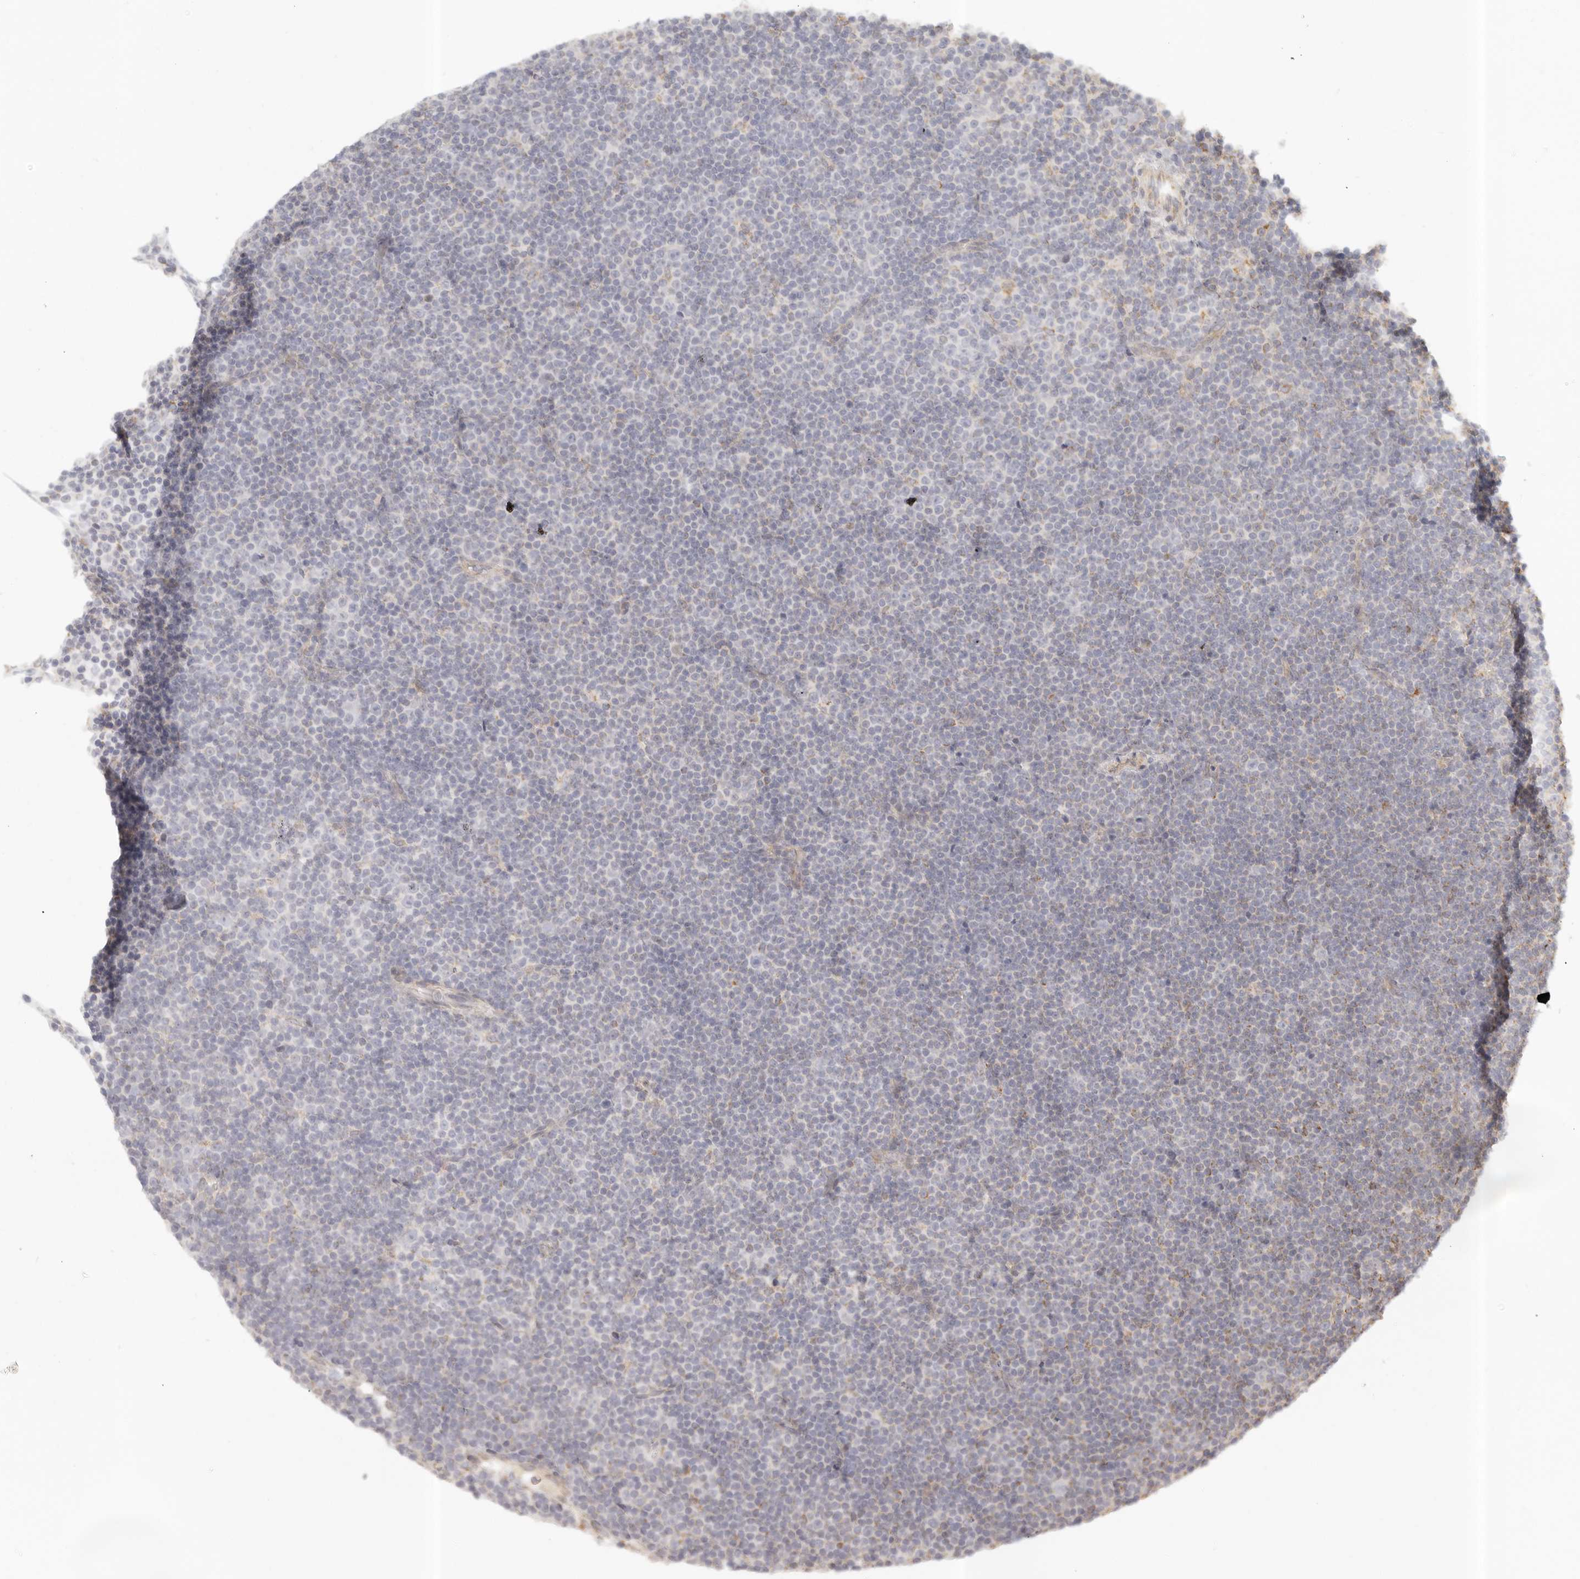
{"staining": {"intensity": "negative", "quantity": "none", "location": "none"}, "tissue": "lymphoma", "cell_type": "Tumor cells", "image_type": "cancer", "snomed": [{"axis": "morphology", "description": "Malignant lymphoma, non-Hodgkin's type, Low grade"}, {"axis": "topography", "description": "Lymph node"}], "caption": "Photomicrograph shows no significant protein staining in tumor cells of lymphoma.", "gene": "KDF1", "patient": {"sex": "female", "age": 67}}